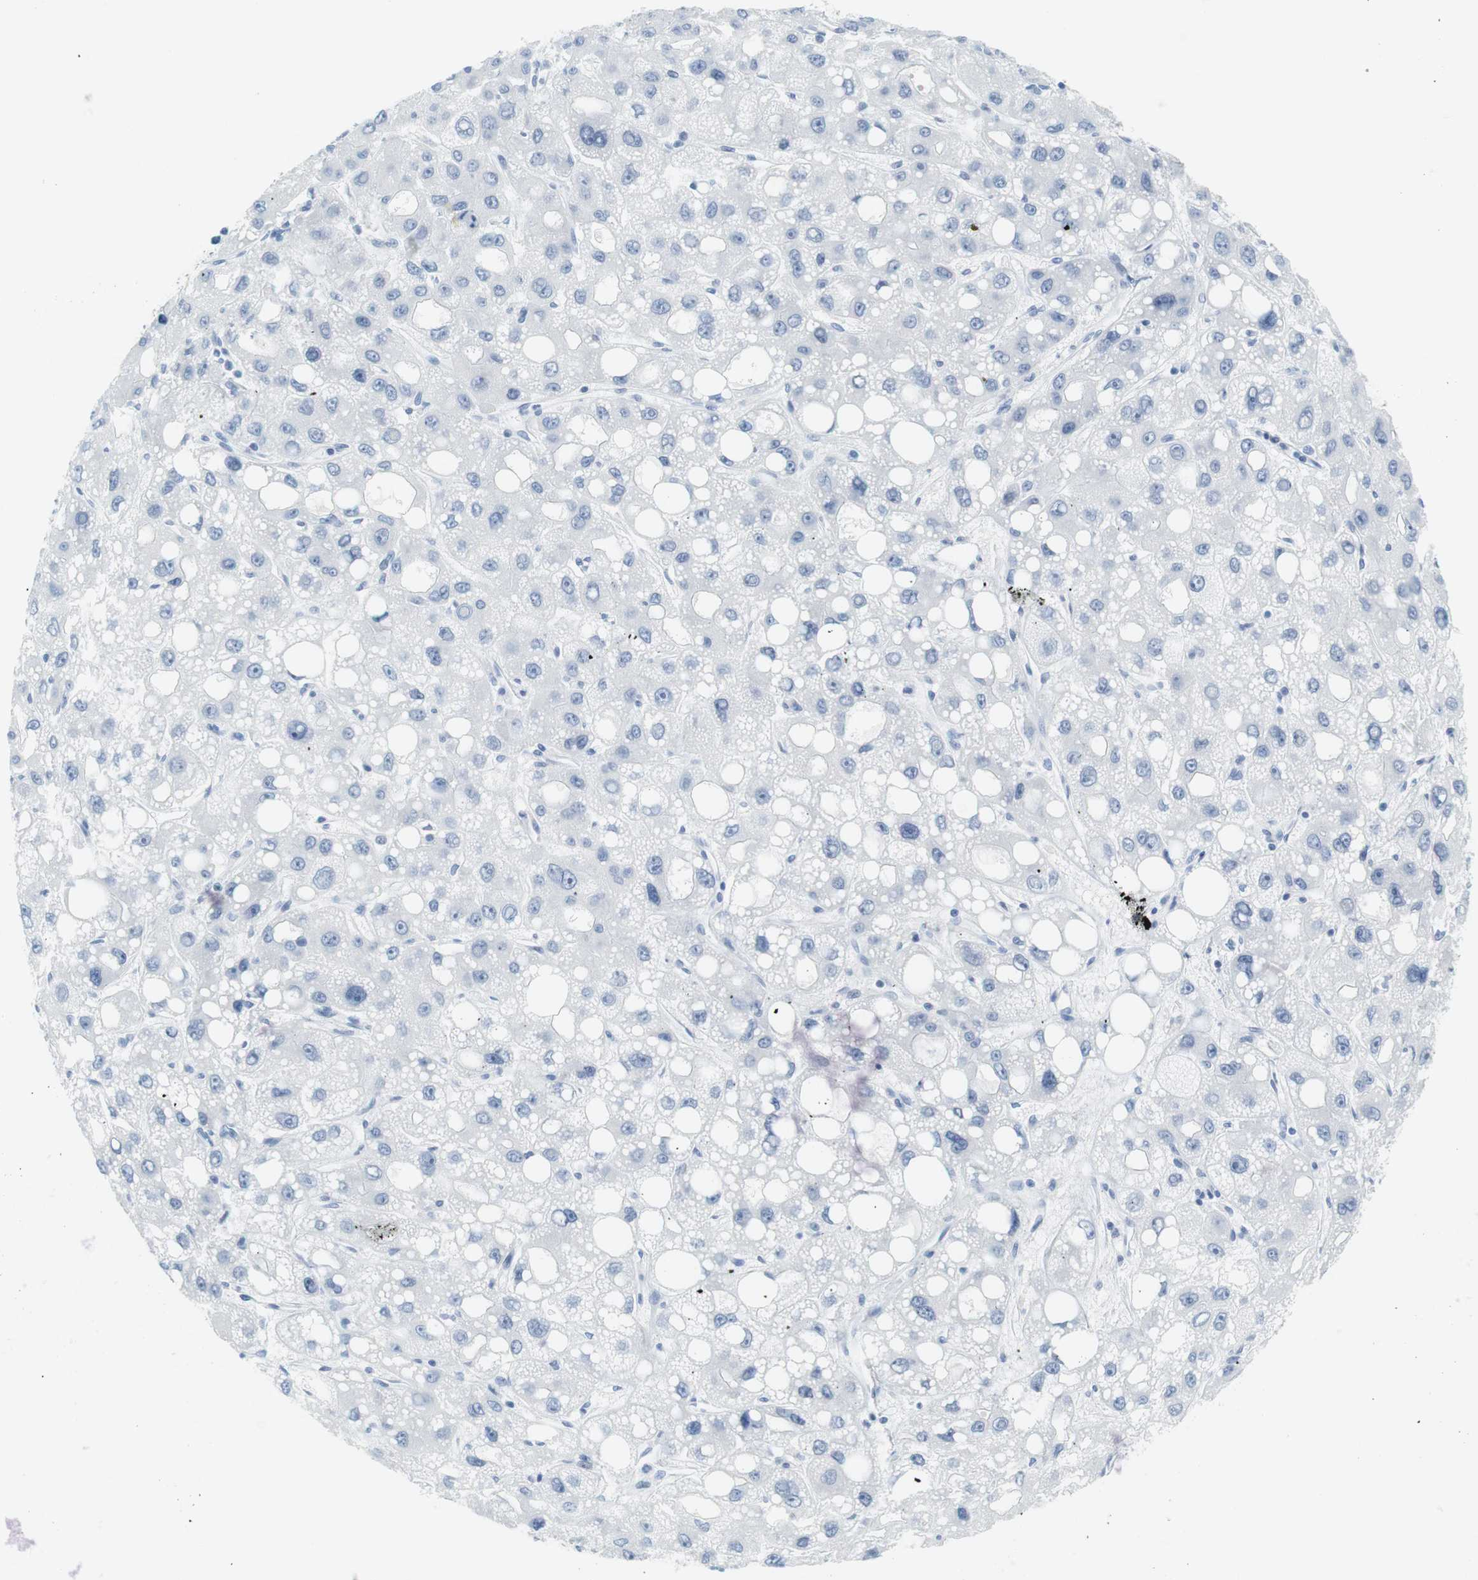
{"staining": {"intensity": "negative", "quantity": "none", "location": "none"}, "tissue": "liver cancer", "cell_type": "Tumor cells", "image_type": "cancer", "snomed": [{"axis": "morphology", "description": "Carcinoma, Hepatocellular, NOS"}, {"axis": "topography", "description": "Liver"}], "caption": "Tumor cells are negative for brown protein staining in hepatocellular carcinoma (liver).", "gene": "MYH1", "patient": {"sex": "male", "age": 55}}